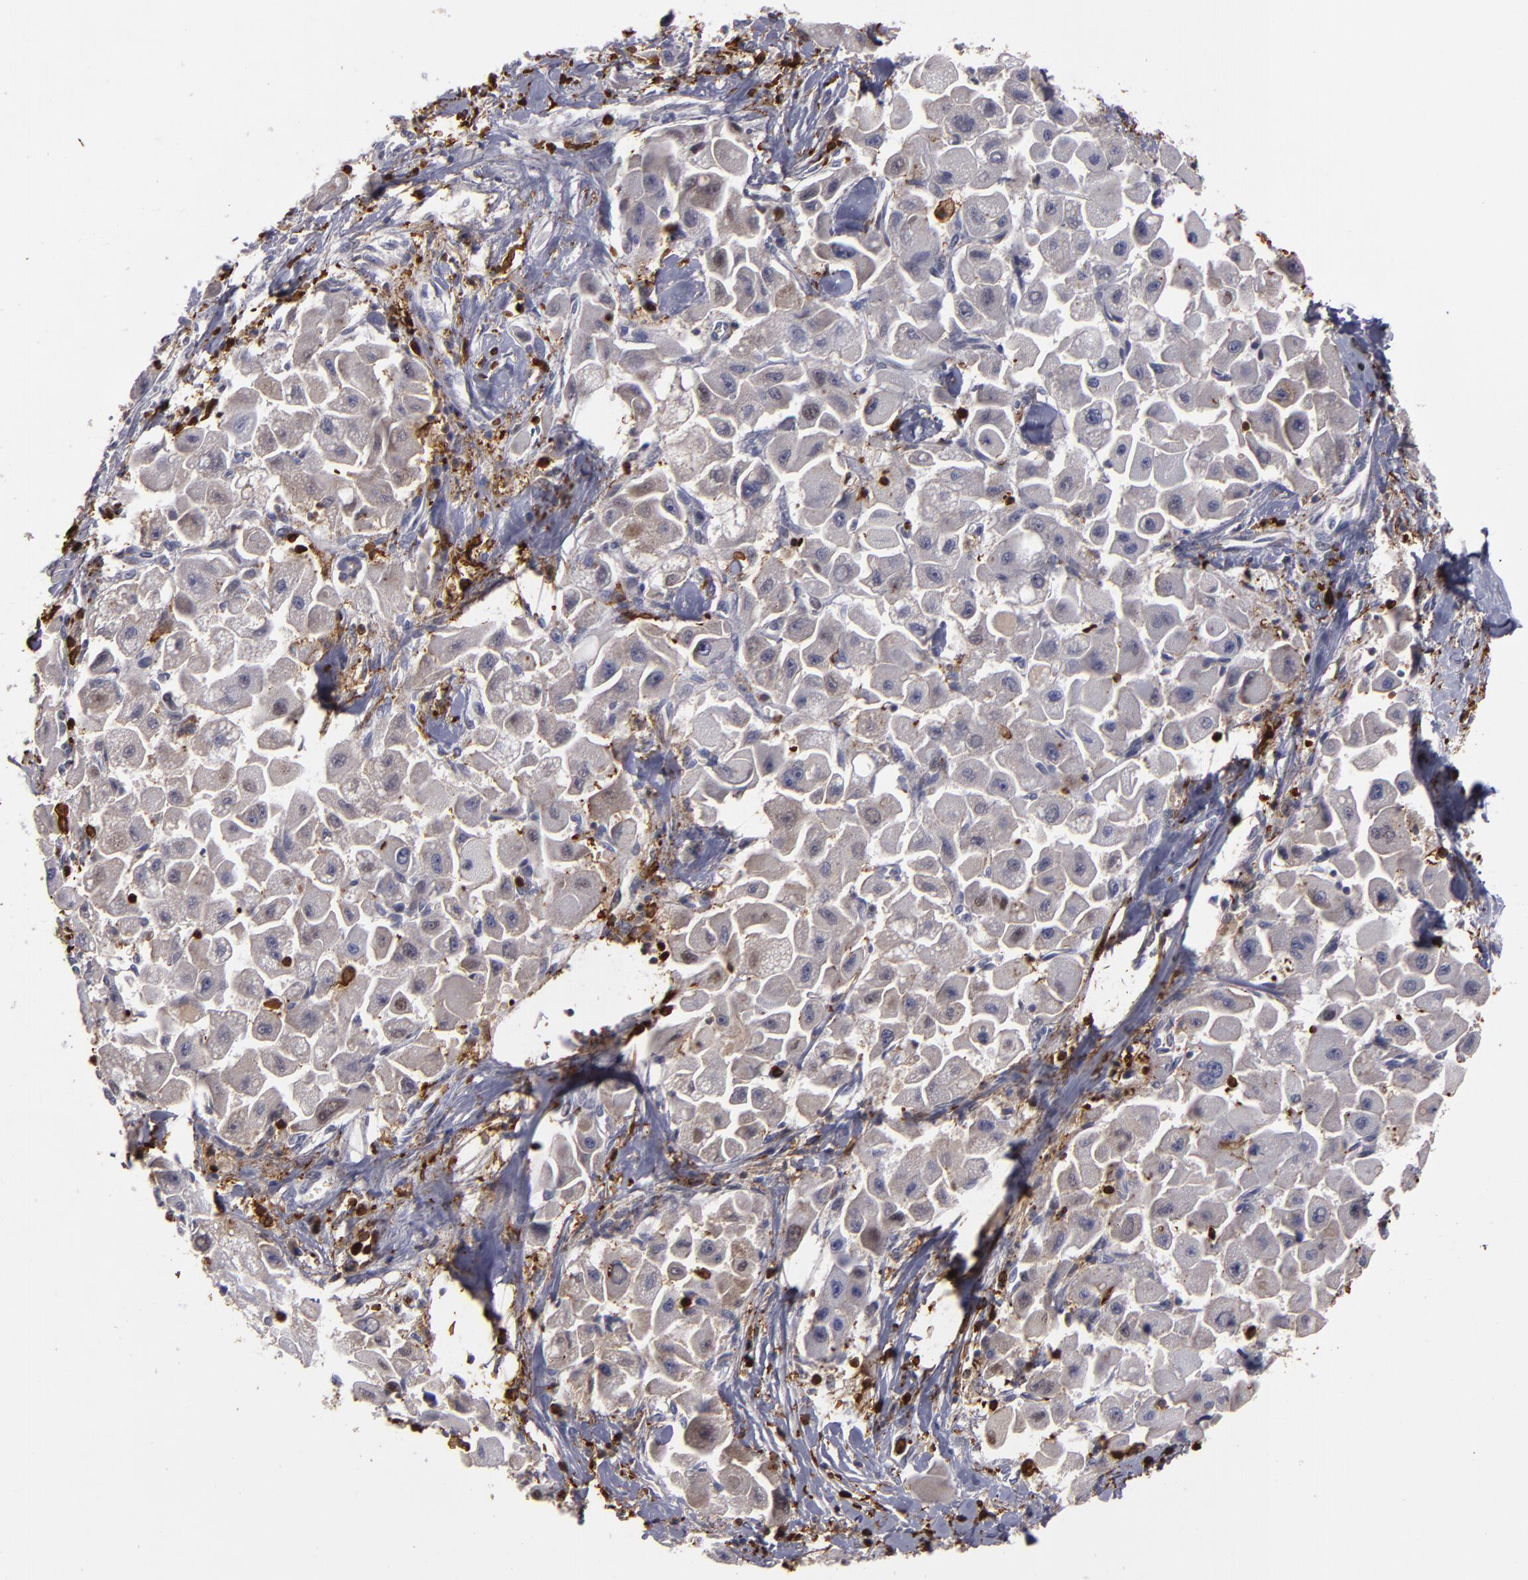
{"staining": {"intensity": "negative", "quantity": "none", "location": "none"}, "tissue": "liver cancer", "cell_type": "Tumor cells", "image_type": "cancer", "snomed": [{"axis": "morphology", "description": "Carcinoma, Hepatocellular, NOS"}, {"axis": "topography", "description": "Liver"}], "caption": "Immunohistochemistry (IHC) histopathology image of human liver hepatocellular carcinoma stained for a protein (brown), which demonstrates no positivity in tumor cells.", "gene": "WAS", "patient": {"sex": "male", "age": 24}}